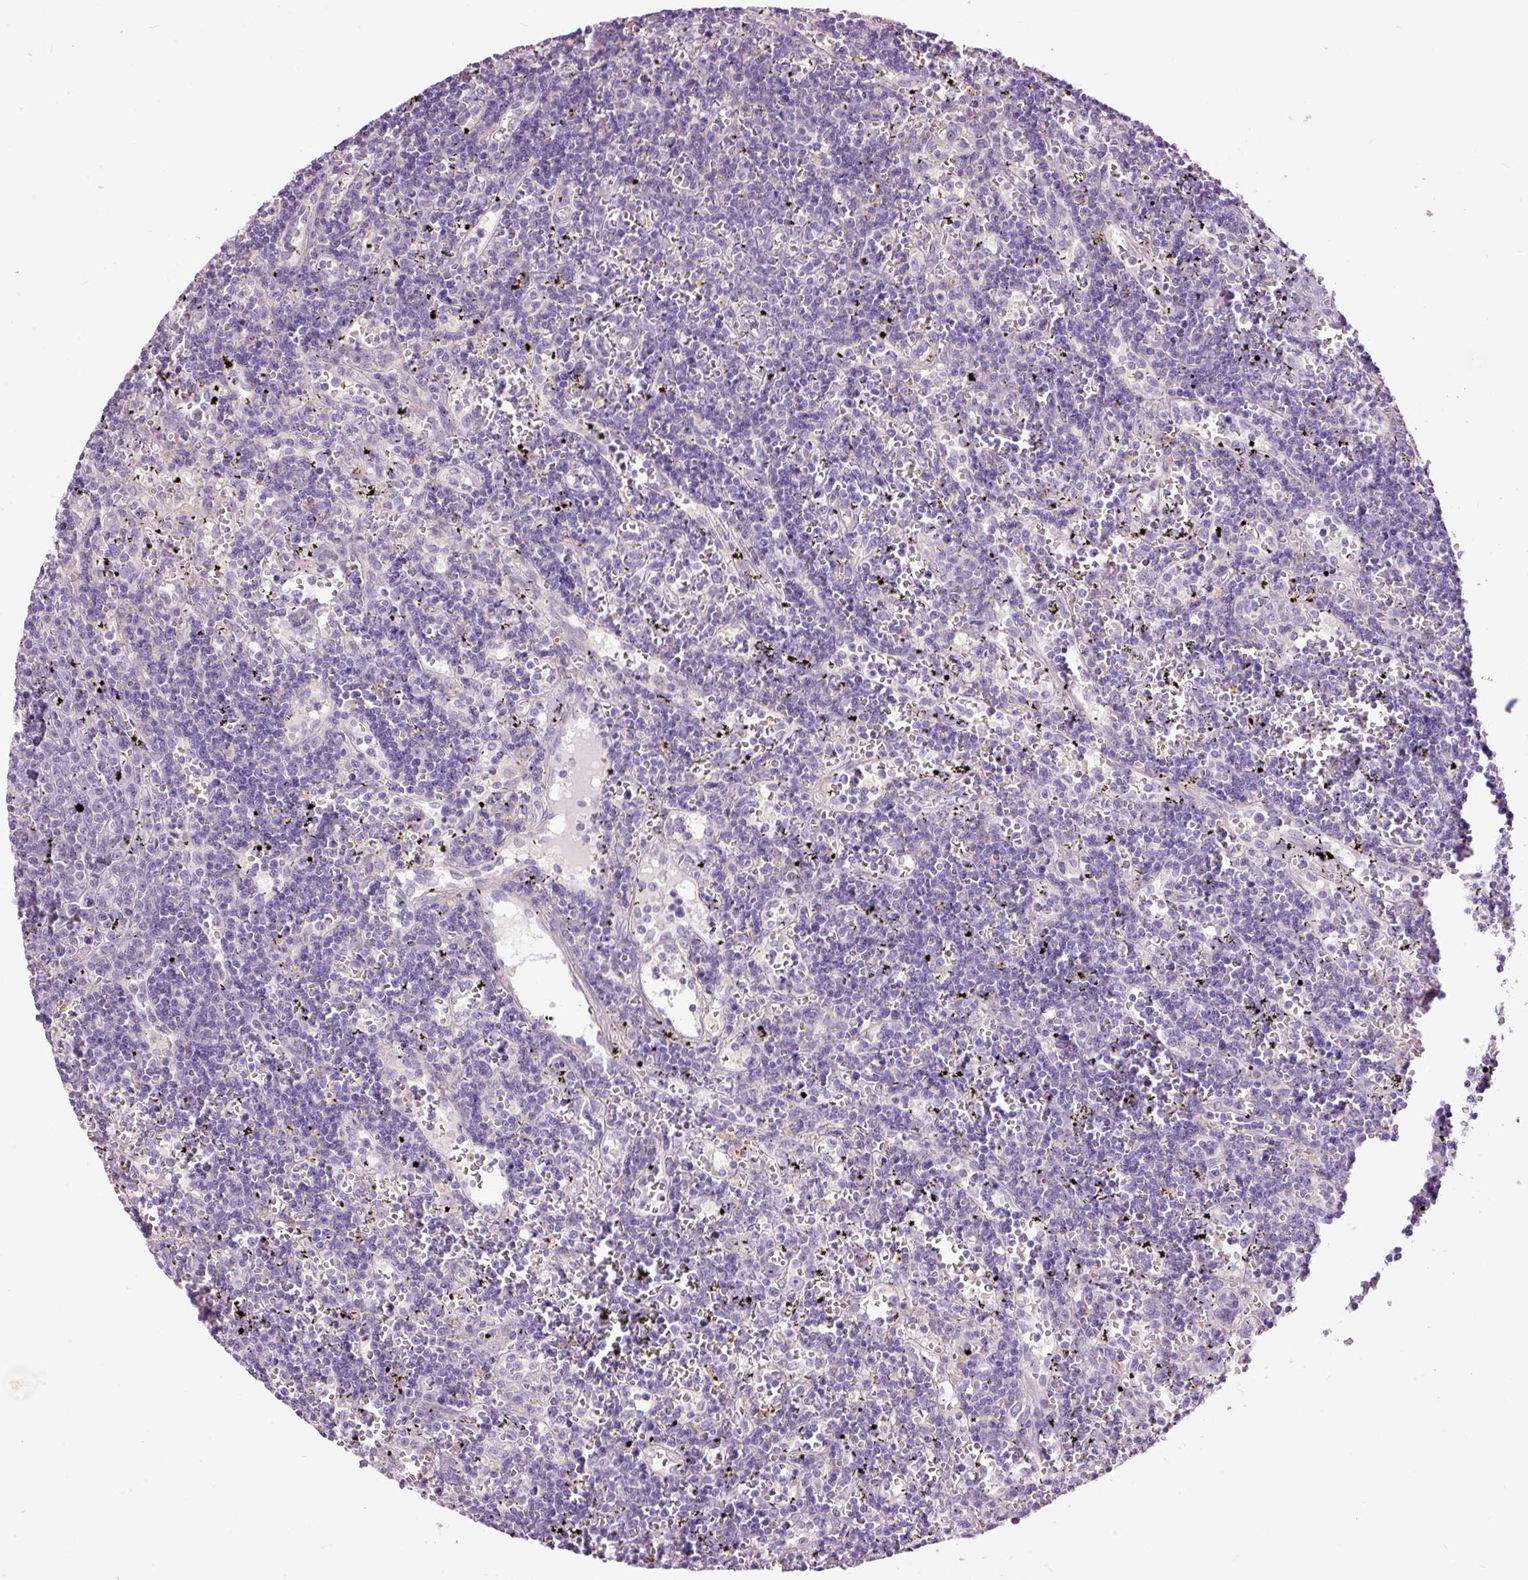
{"staining": {"intensity": "negative", "quantity": "none", "location": "none"}, "tissue": "lymphoma", "cell_type": "Tumor cells", "image_type": "cancer", "snomed": [{"axis": "morphology", "description": "Malignant lymphoma, non-Hodgkin's type, Low grade"}, {"axis": "topography", "description": "Spleen"}], "caption": "Lymphoma stained for a protein using IHC shows no staining tumor cells.", "gene": "FCRL4", "patient": {"sex": "male", "age": 60}}